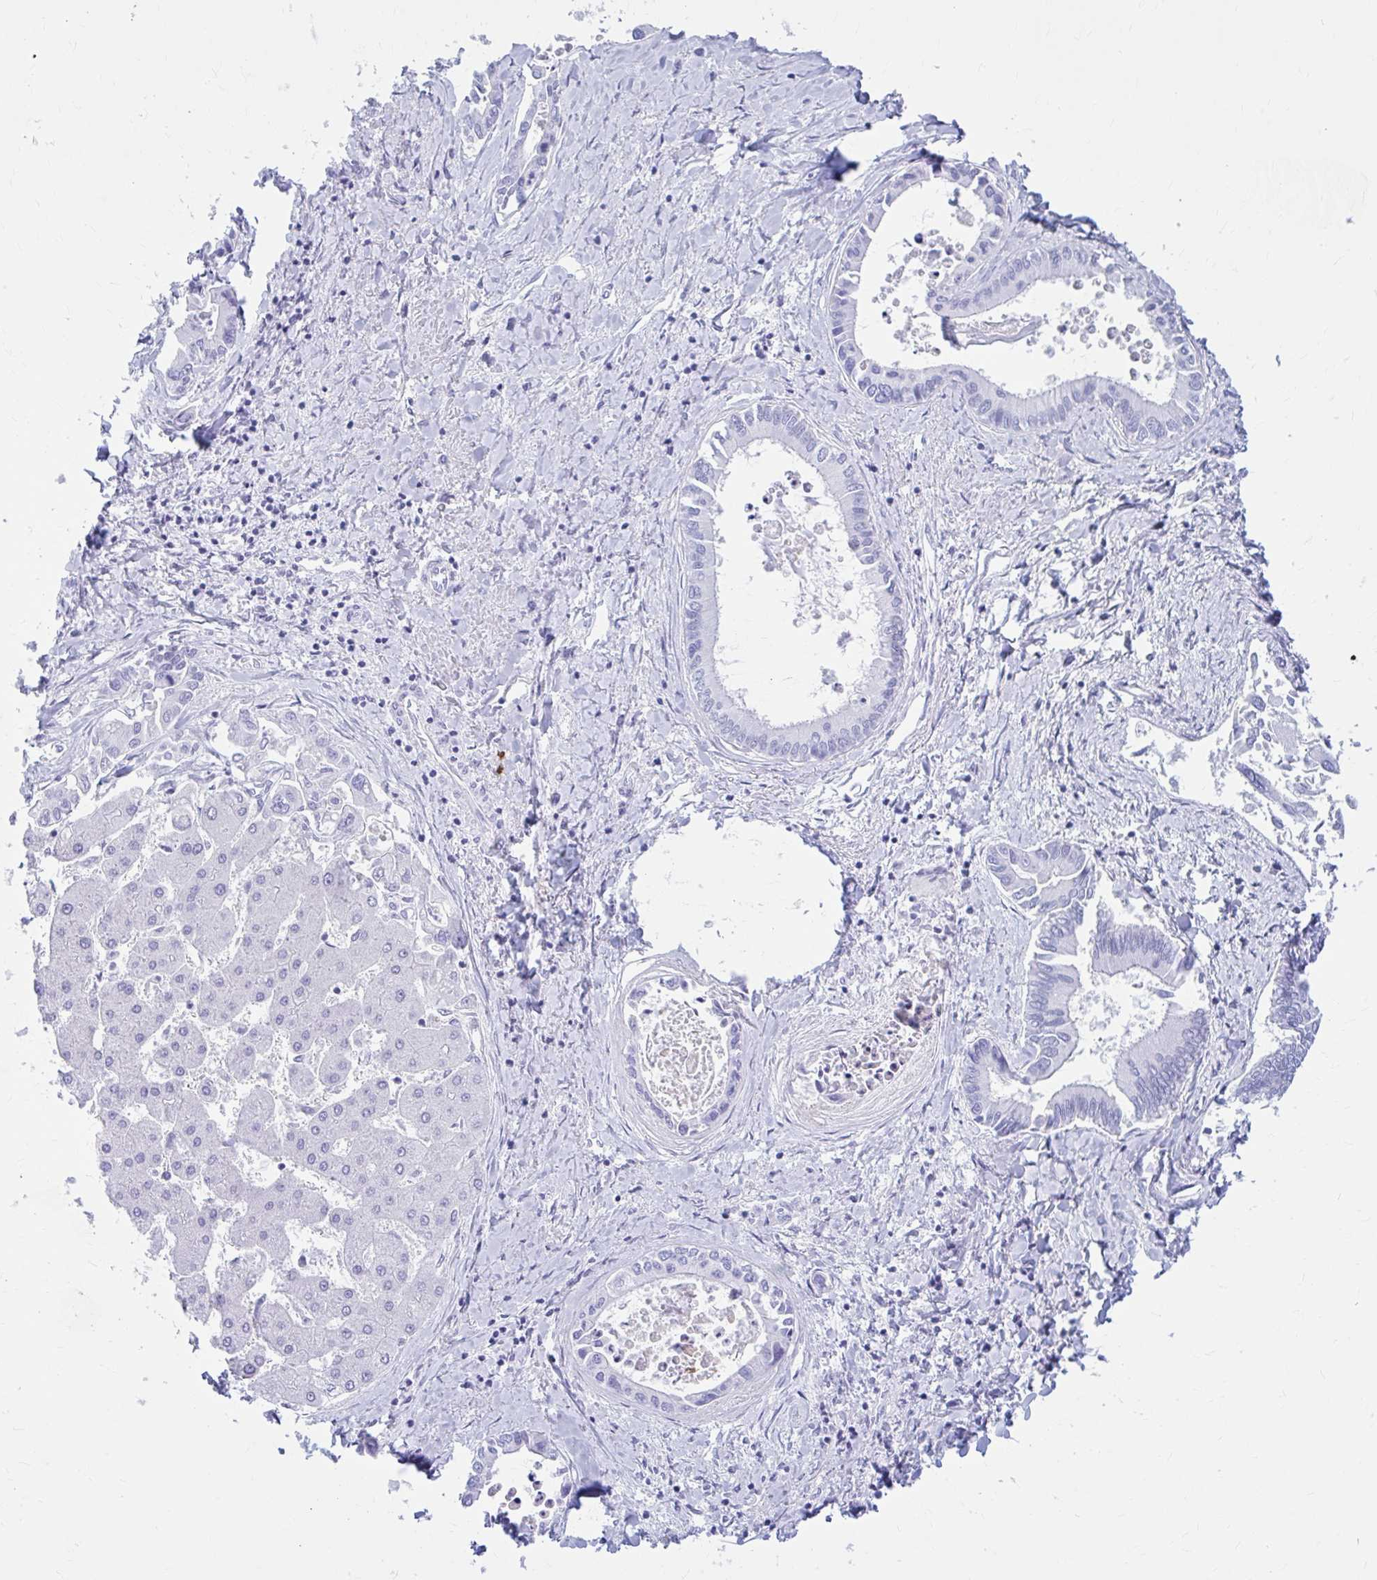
{"staining": {"intensity": "negative", "quantity": "none", "location": "none"}, "tissue": "liver cancer", "cell_type": "Tumor cells", "image_type": "cancer", "snomed": [{"axis": "morphology", "description": "Cholangiocarcinoma"}, {"axis": "topography", "description": "Liver"}], "caption": "IHC image of neoplastic tissue: human liver cholangiocarcinoma stained with DAB displays no significant protein staining in tumor cells.", "gene": "NSG2", "patient": {"sex": "male", "age": 66}}